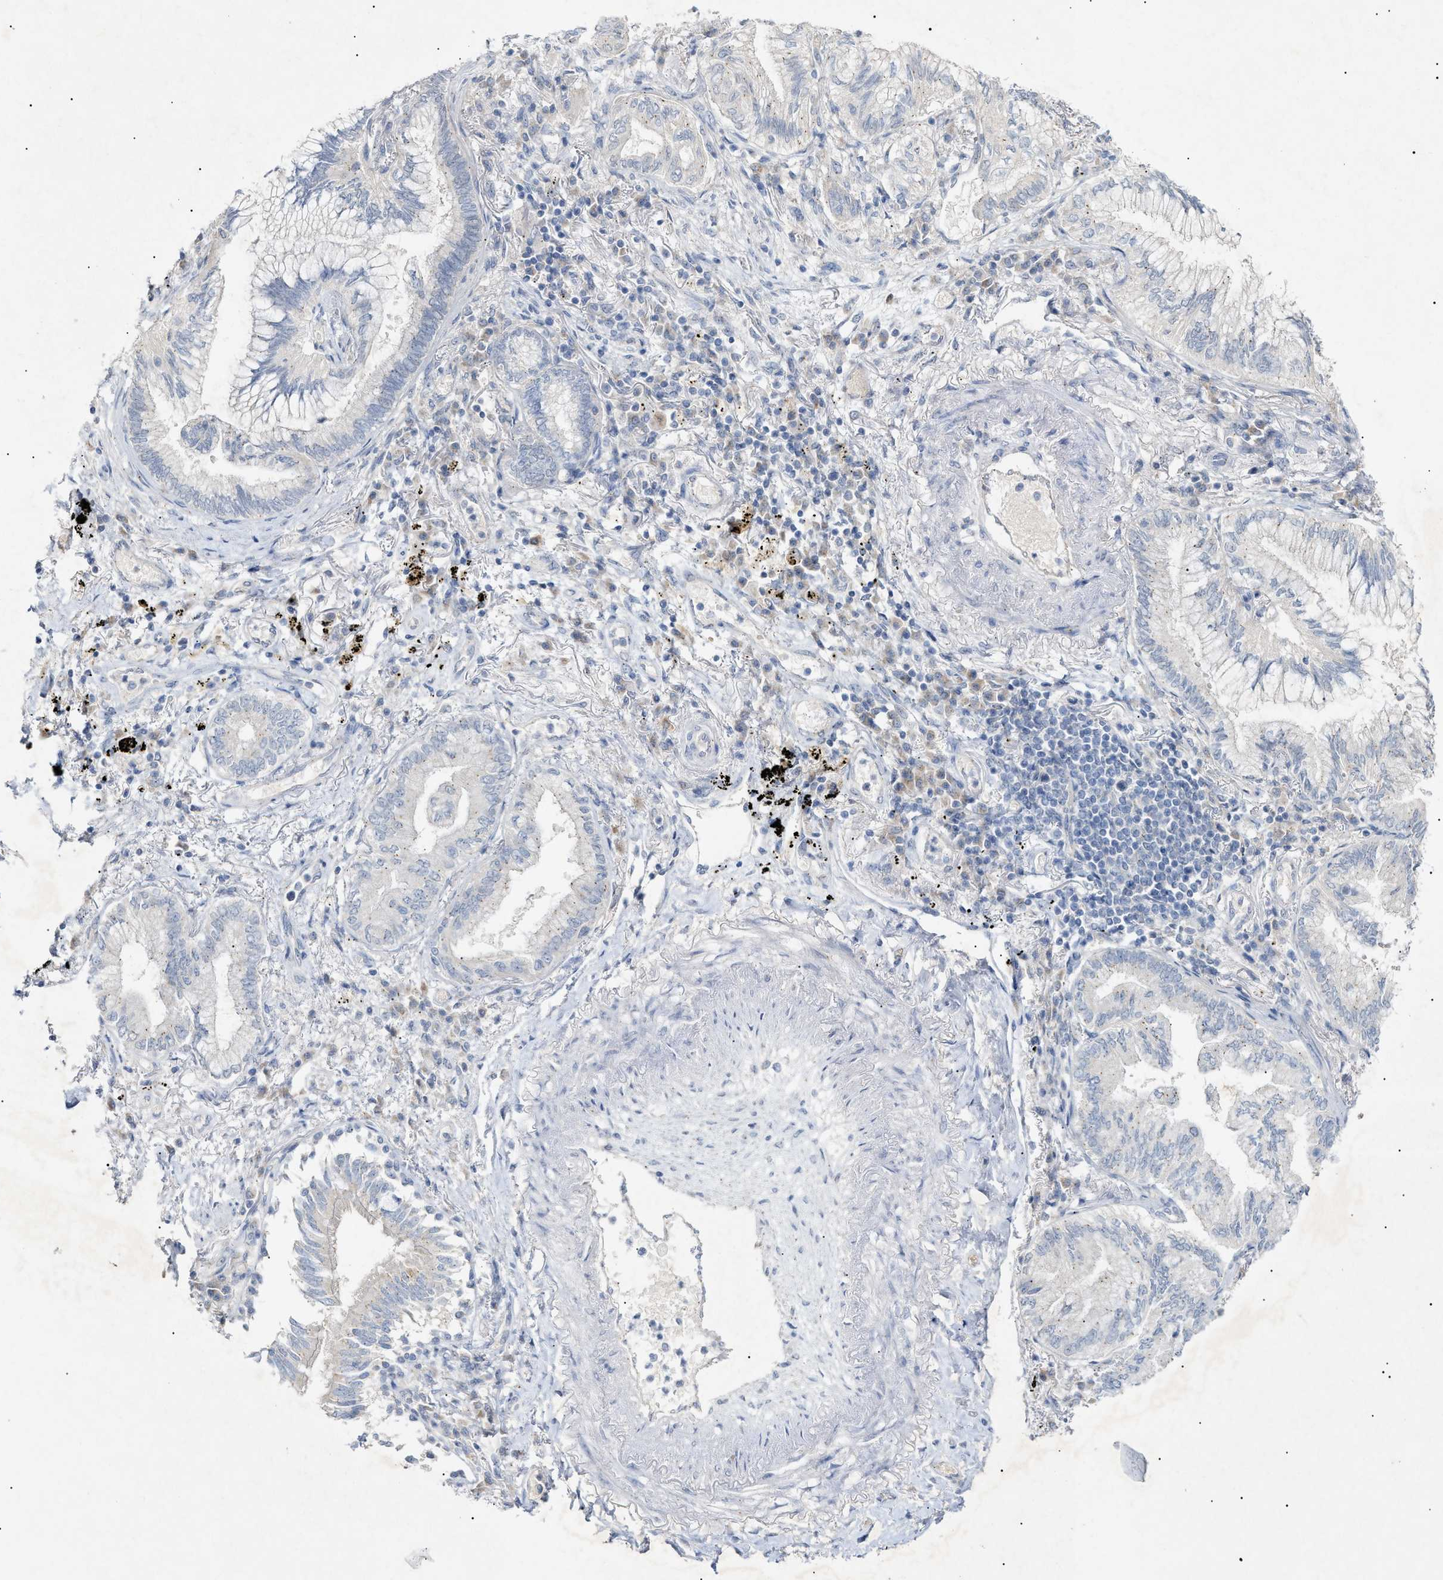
{"staining": {"intensity": "negative", "quantity": "none", "location": "none"}, "tissue": "lung cancer", "cell_type": "Tumor cells", "image_type": "cancer", "snomed": [{"axis": "morphology", "description": "Normal tissue, NOS"}, {"axis": "morphology", "description": "Adenocarcinoma, NOS"}, {"axis": "topography", "description": "Bronchus"}, {"axis": "topography", "description": "Lung"}], "caption": "The image exhibits no significant staining in tumor cells of lung cancer (adenocarcinoma).", "gene": "SLC25A31", "patient": {"sex": "female", "age": 70}}